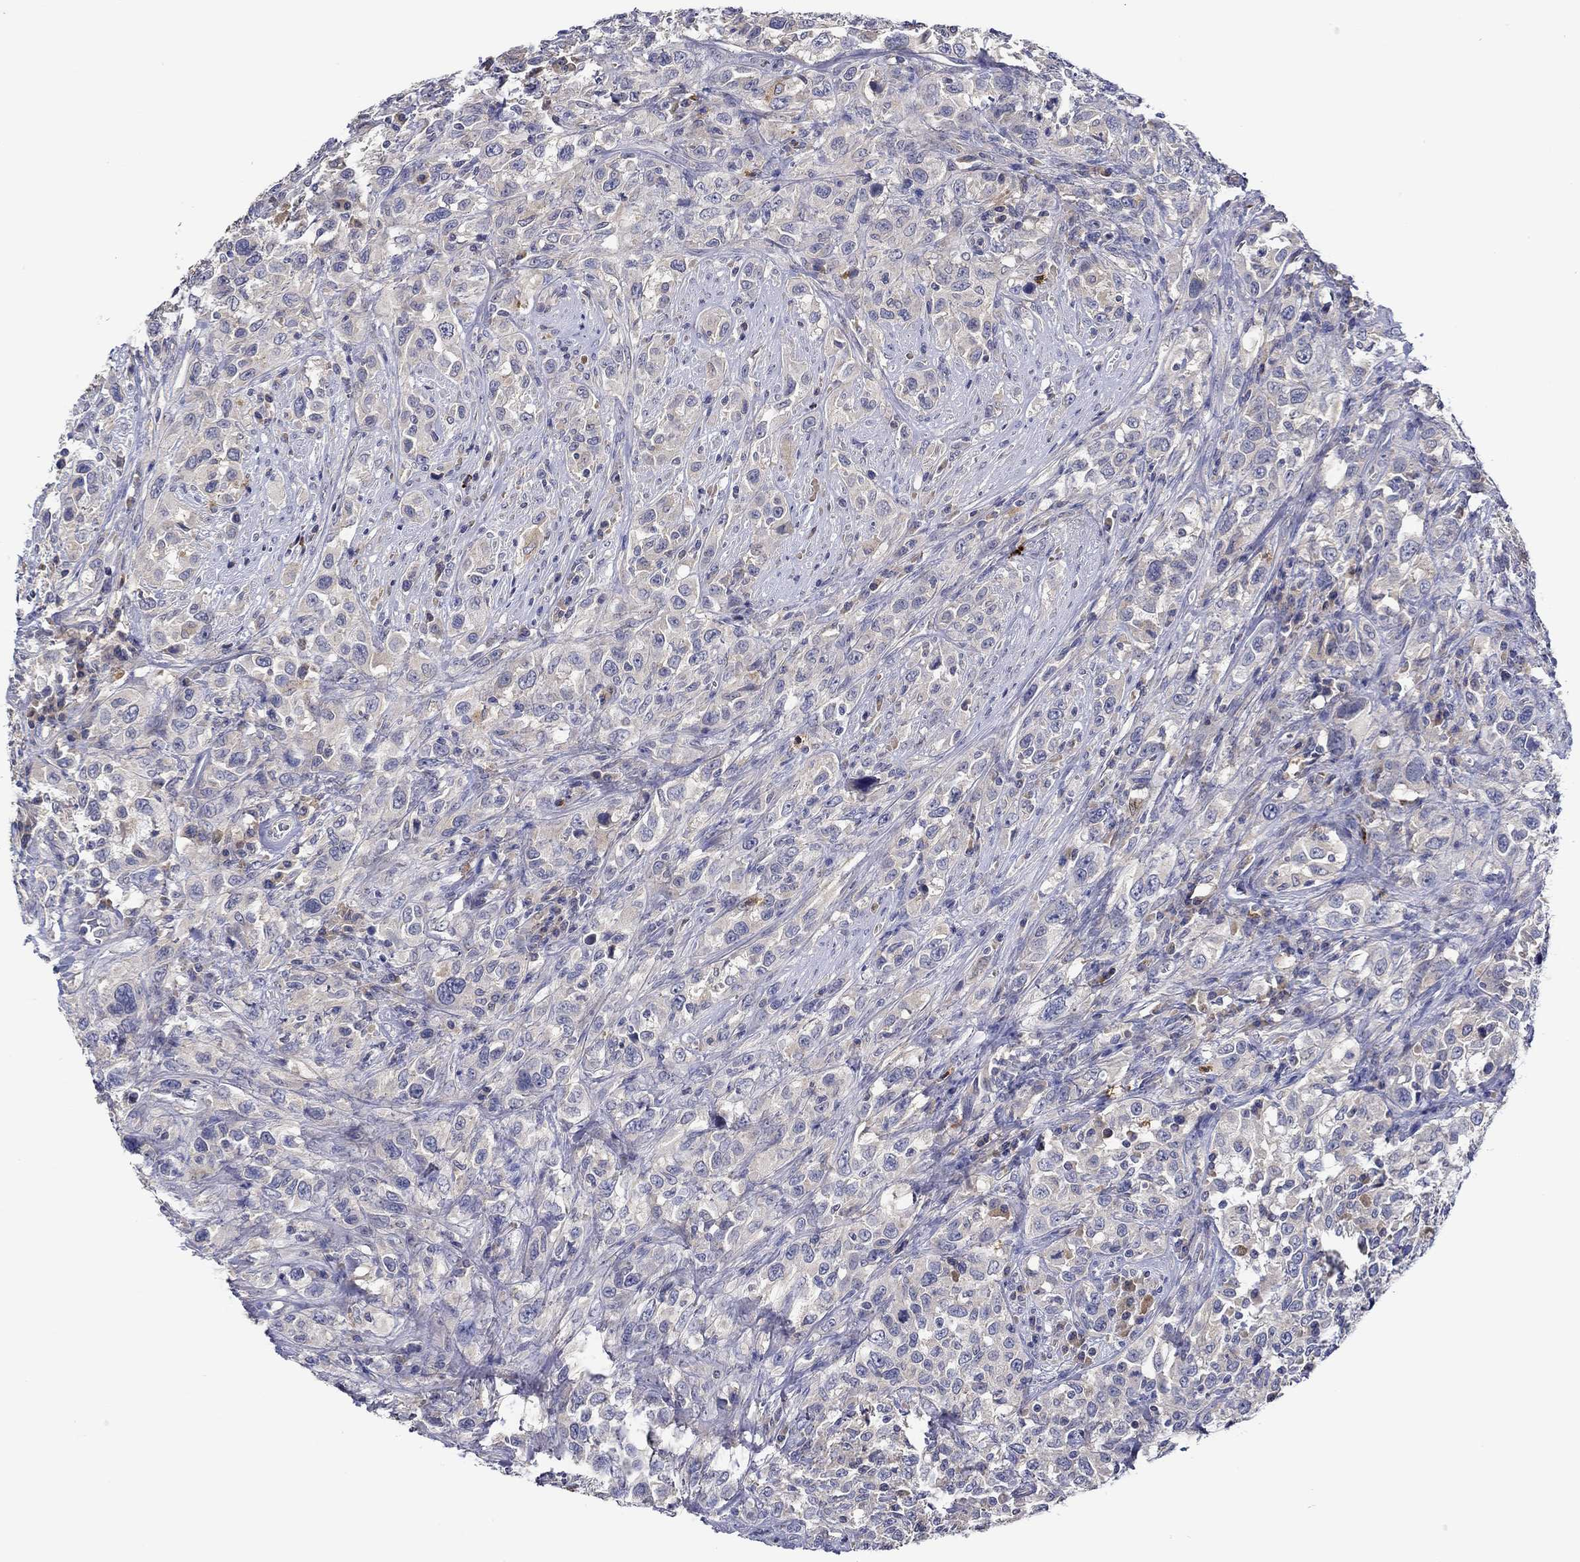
{"staining": {"intensity": "negative", "quantity": "none", "location": "none"}, "tissue": "urothelial cancer", "cell_type": "Tumor cells", "image_type": "cancer", "snomed": [{"axis": "morphology", "description": "Urothelial carcinoma, NOS"}, {"axis": "morphology", "description": "Urothelial carcinoma, High grade"}, {"axis": "topography", "description": "Urinary bladder"}], "caption": "Immunohistochemistry photomicrograph of neoplastic tissue: human transitional cell carcinoma stained with DAB reveals no significant protein staining in tumor cells.", "gene": "CHIT1", "patient": {"sex": "female", "age": 64}}